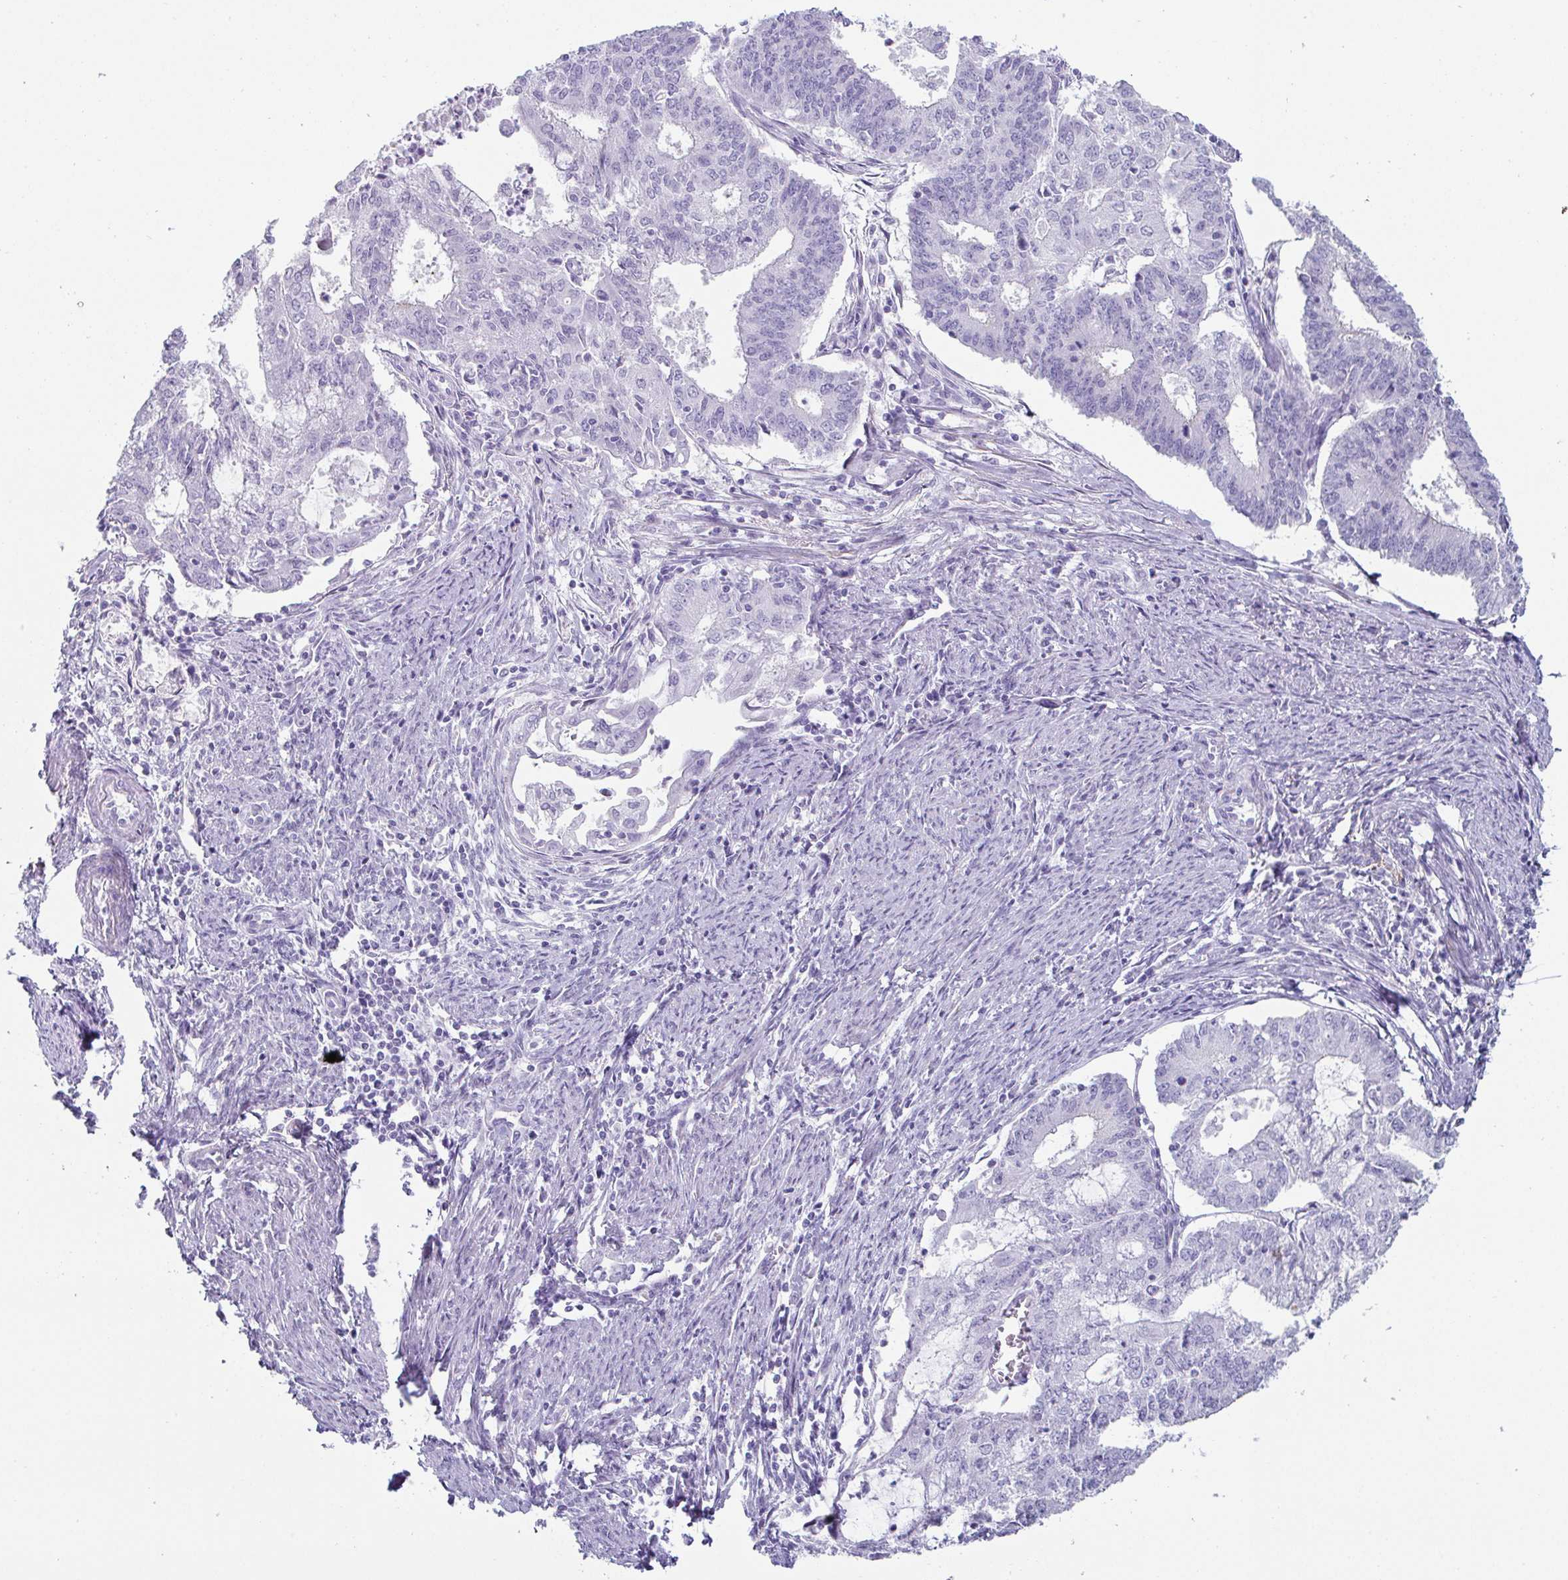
{"staining": {"intensity": "negative", "quantity": "none", "location": "none"}, "tissue": "endometrial cancer", "cell_type": "Tumor cells", "image_type": "cancer", "snomed": [{"axis": "morphology", "description": "Adenocarcinoma, NOS"}, {"axis": "topography", "description": "Endometrium"}], "caption": "DAB immunohistochemical staining of human endometrial cancer demonstrates no significant expression in tumor cells.", "gene": "CREG2", "patient": {"sex": "female", "age": 61}}